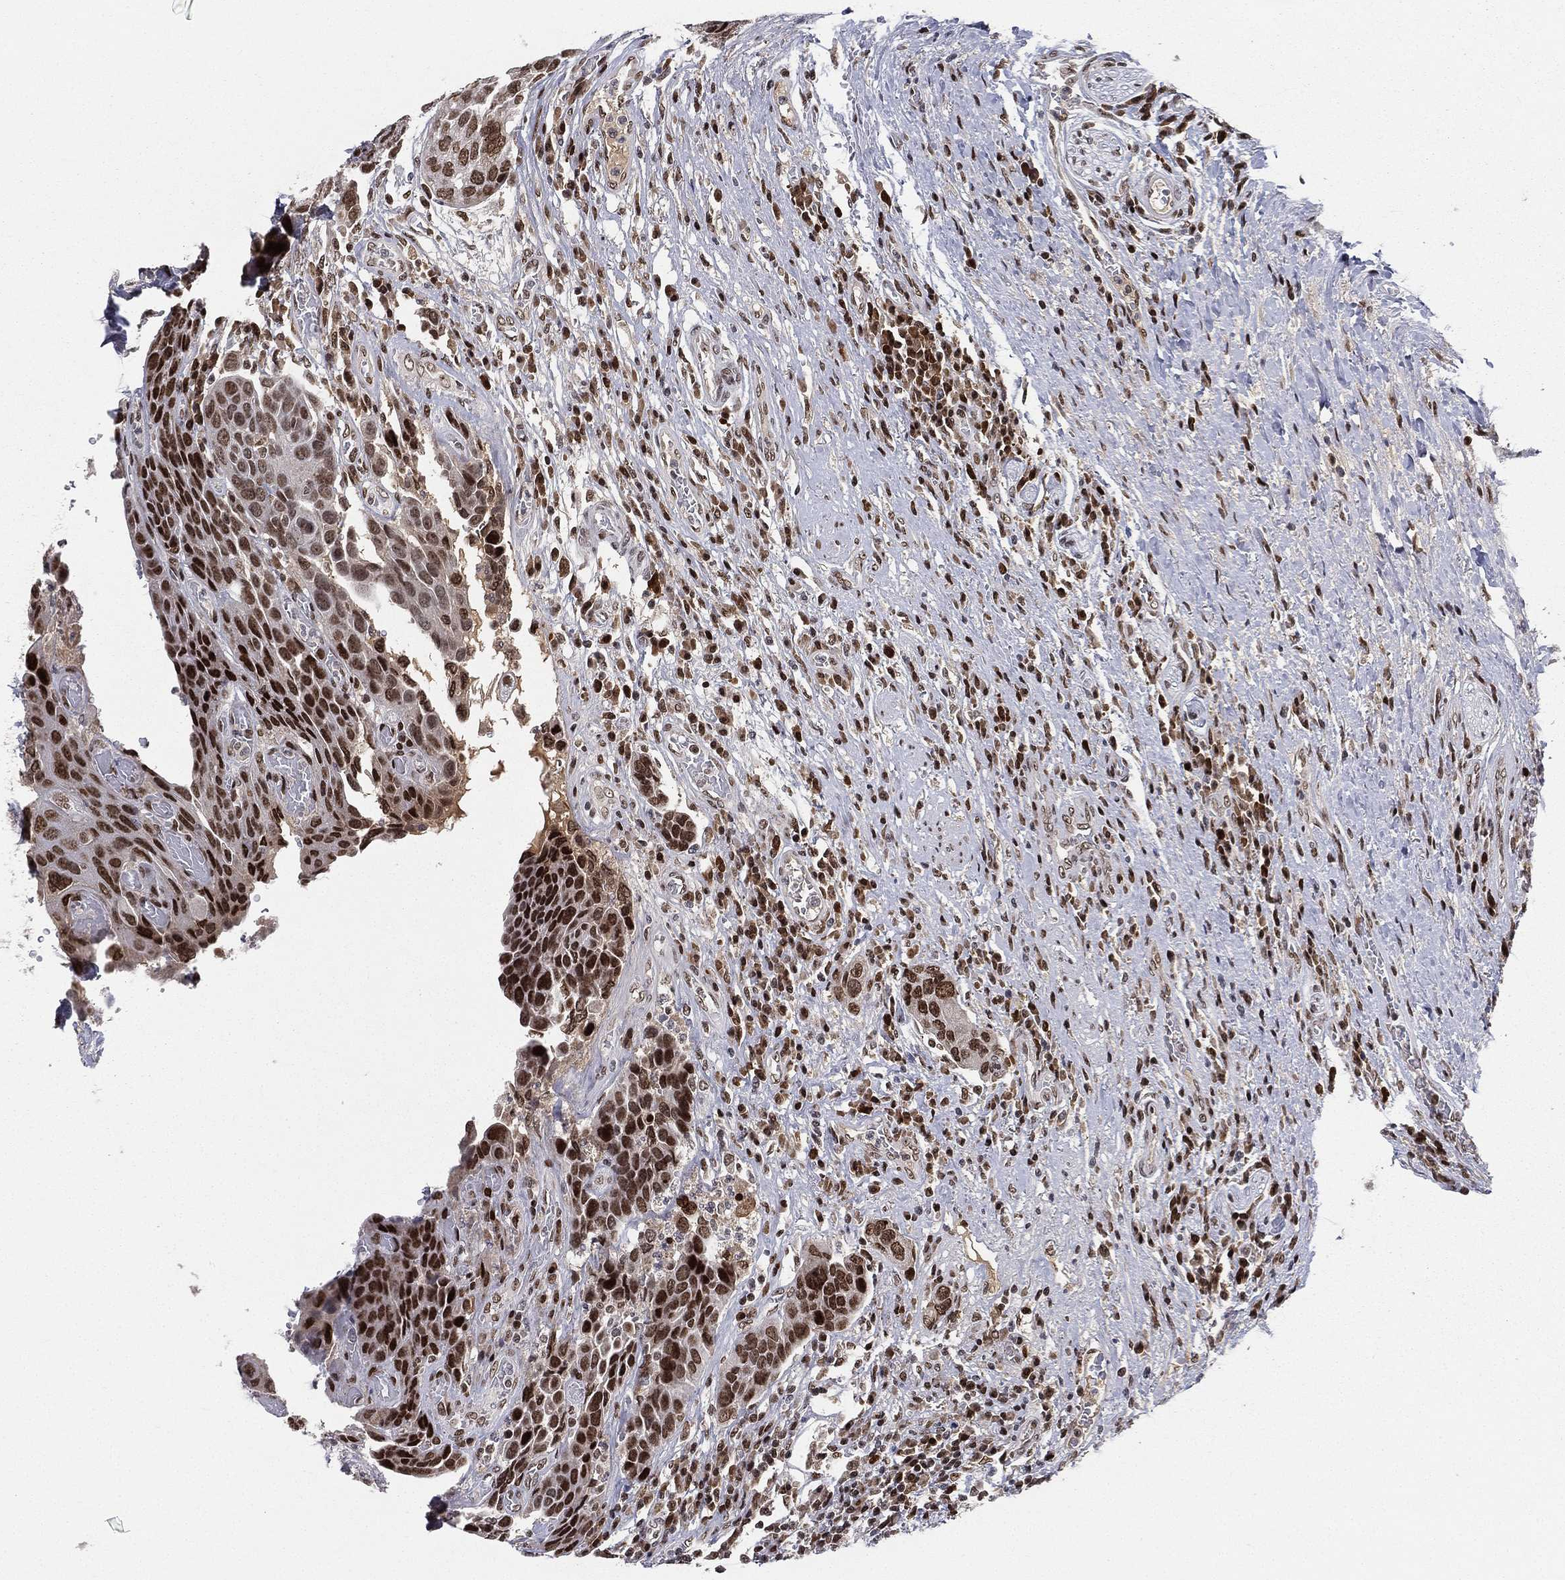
{"staining": {"intensity": "strong", "quantity": ">75%", "location": "nuclear"}, "tissue": "urothelial cancer", "cell_type": "Tumor cells", "image_type": "cancer", "snomed": [{"axis": "morphology", "description": "Urothelial carcinoma, High grade"}, {"axis": "topography", "description": "Urinary bladder"}], "caption": "Human urothelial carcinoma (high-grade) stained with a protein marker reveals strong staining in tumor cells.", "gene": "RTF1", "patient": {"sex": "female", "age": 70}}